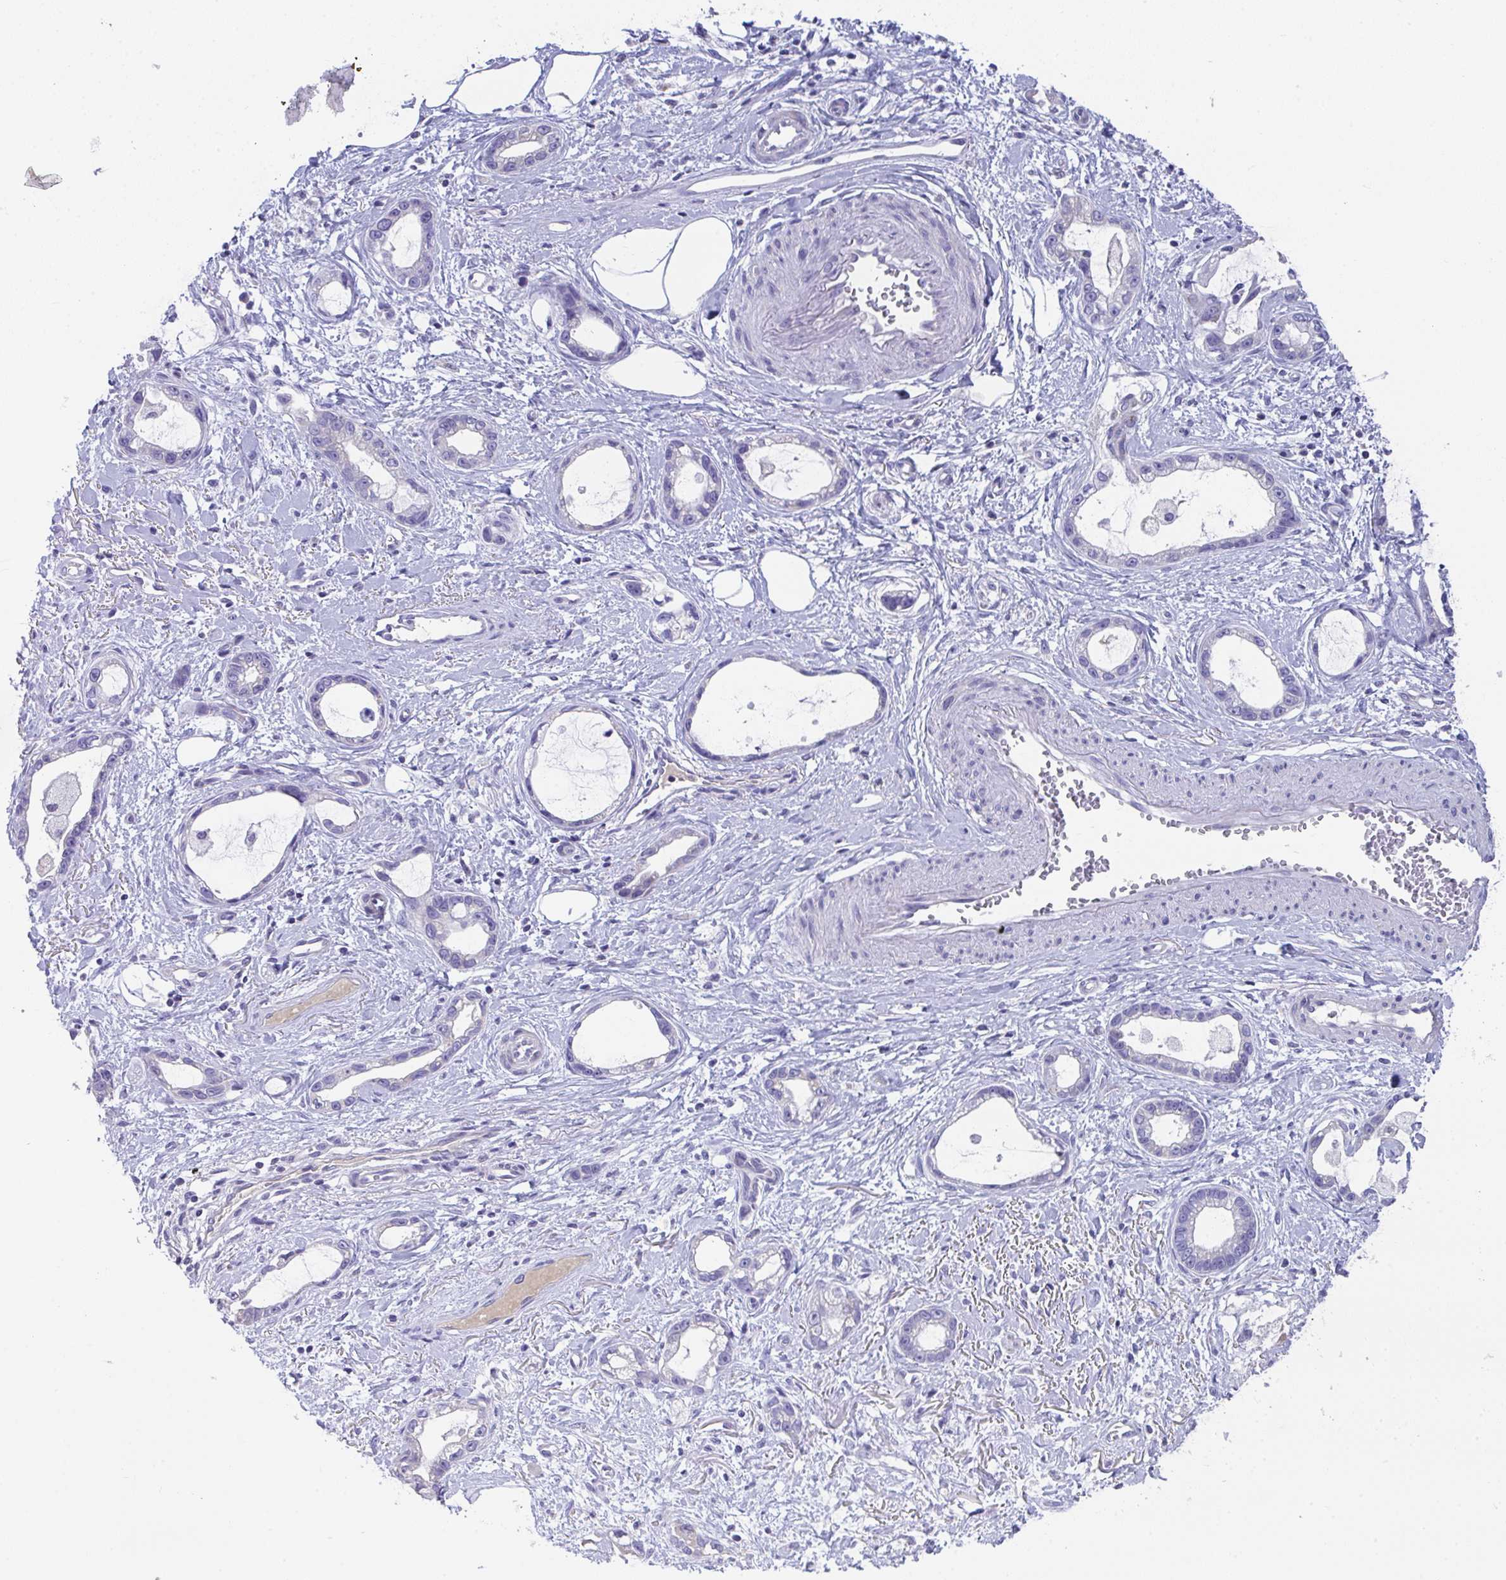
{"staining": {"intensity": "negative", "quantity": "none", "location": "none"}, "tissue": "stomach cancer", "cell_type": "Tumor cells", "image_type": "cancer", "snomed": [{"axis": "morphology", "description": "Adenocarcinoma, NOS"}, {"axis": "topography", "description": "Stomach"}], "caption": "Immunohistochemistry (IHC) of human stomach cancer (adenocarcinoma) exhibits no positivity in tumor cells.", "gene": "COA5", "patient": {"sex": "male", "age": 55}}